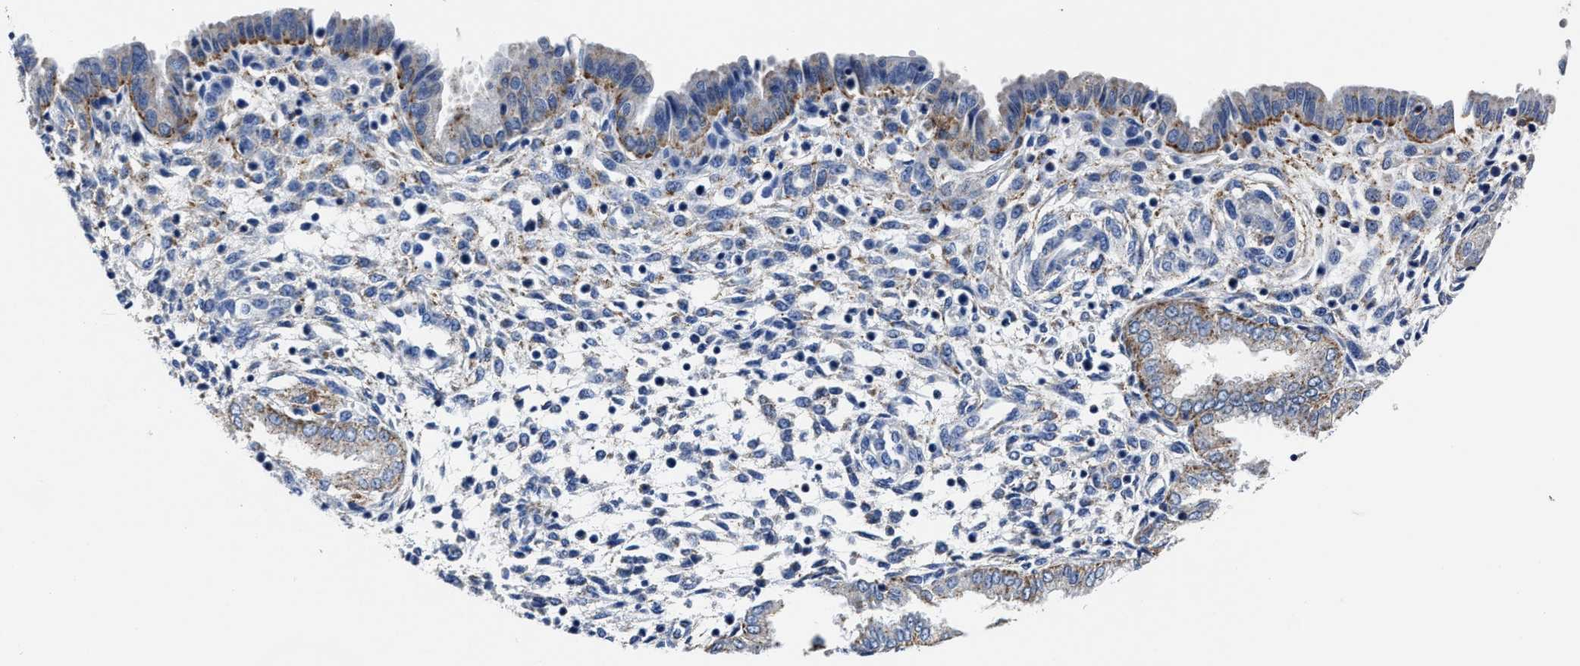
{"staining": {"intensity": "weak", "quantity": "<25%", "location": "cytoplasmic/membranous"}, "tissue": "endometrium", "cell_type": "Cells in endometrial stroma", "image_type": "normal", "snomed": [{"axis": "morphology", "description": "Normal tissue, NOS"}, {"axis": "topography", "description": "Endometrium"}], "caption": "This photomicrograph is of normal endometrium stained with immunohistochemistry (IHC) to label a protein in brown with the nuclei are counter-stained blue. There is no expression in cells in endometrial stroma.", "gene": "LAMTOR4", "patient": {"sex": "female", "age": 33}}